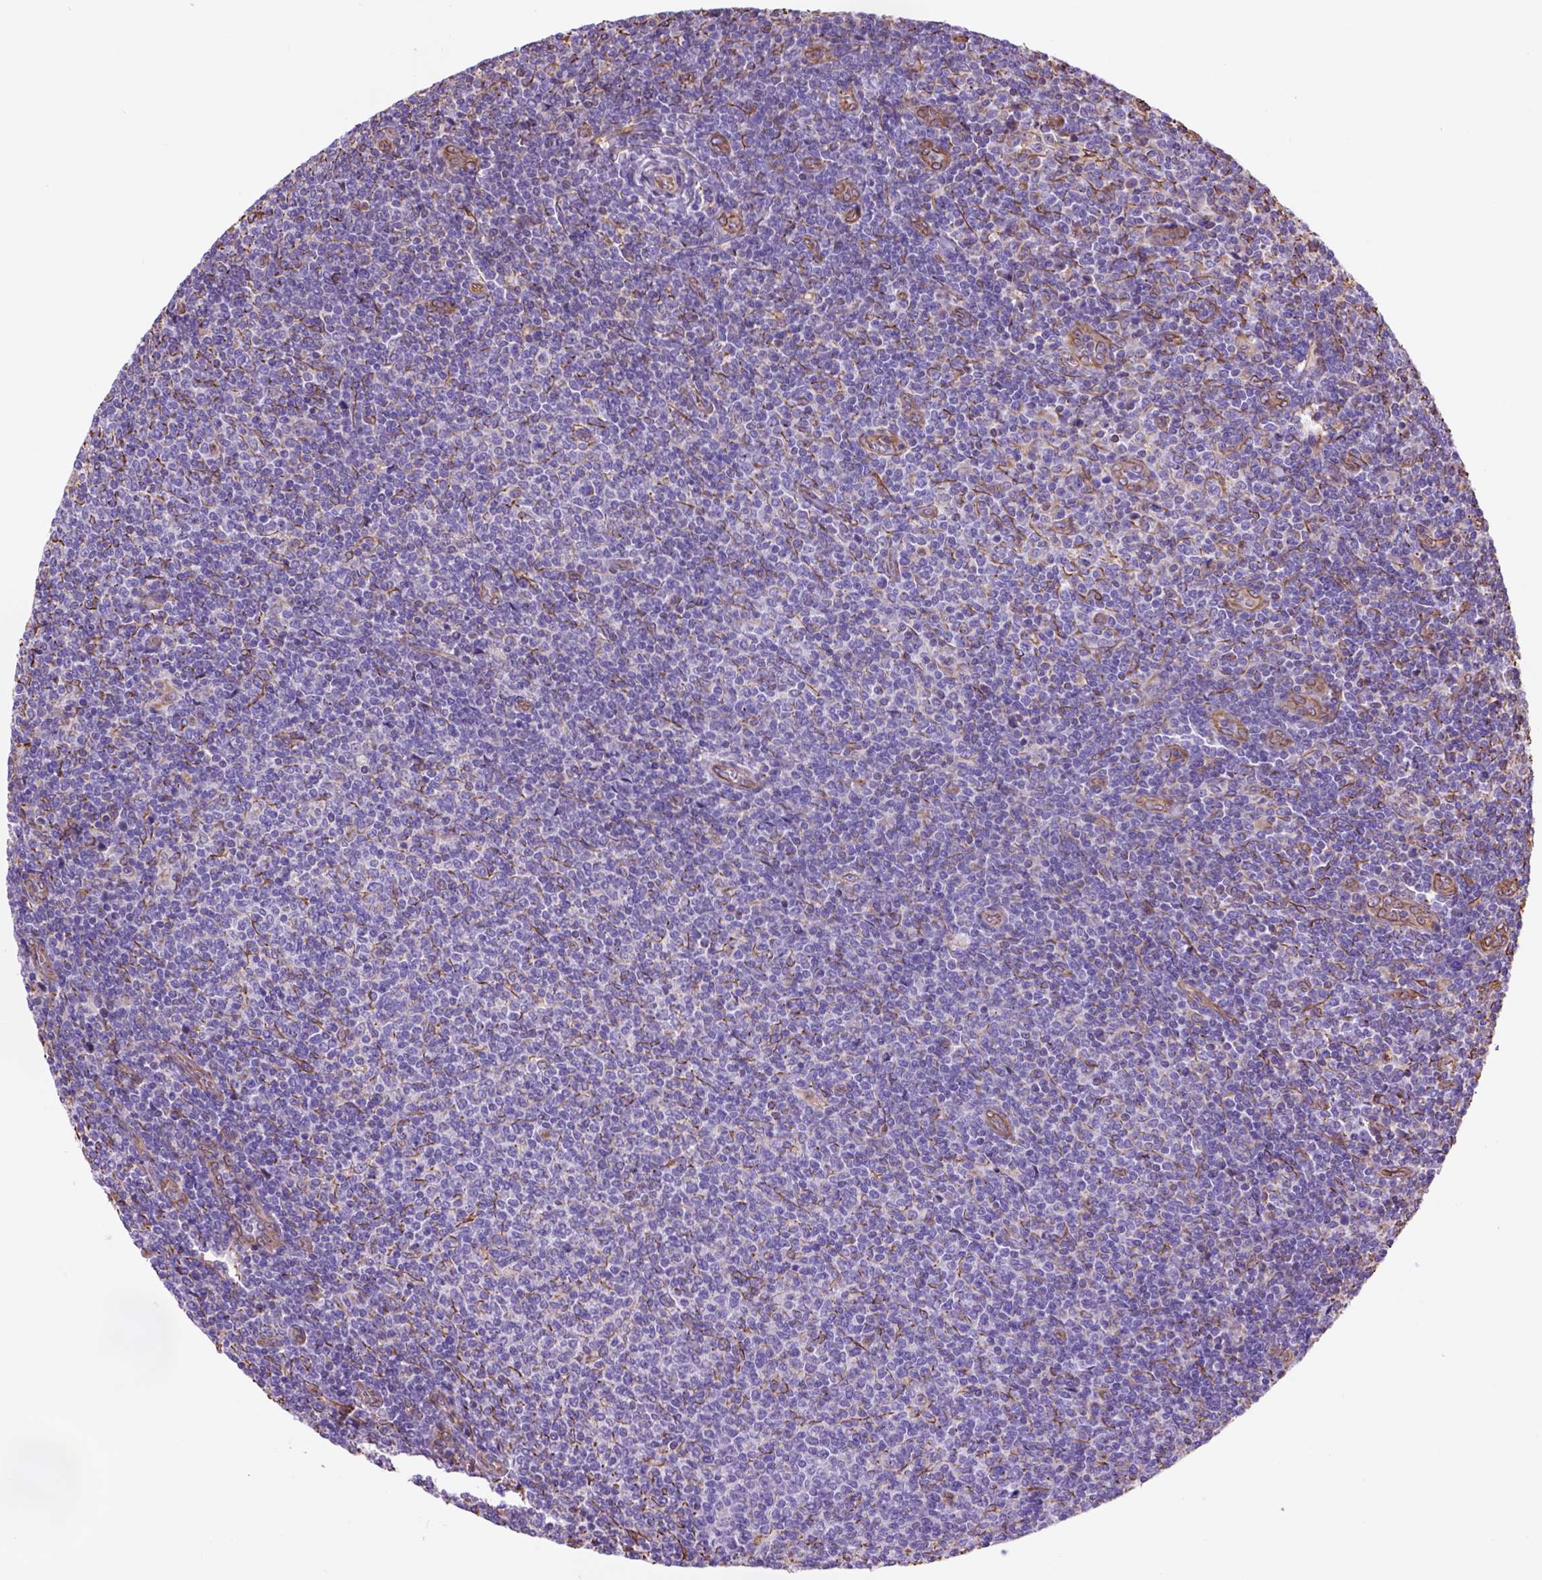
{"staining": {"intensity": "negative", "quantity": "none", "location": "none"}, "tissue": "lymphoma", "cell_type": "Tumor cells", "image_type": "cancer", "snomed": [{"axis": "morphology", "description": "Malignant lymphoma, non-Hodgkin's type, Low grade"}, {"axis": "topography", "description": "Lymph node"}], "caption": "The IHC micrograph has no significant positivity in tumor cells of lymphoma tissue. (DAB immunohistochemistry visualized using brightfield microscopy, high magnification).", "gene": "ZZZ3", "patient": {"sex": "male", "age": 52}}